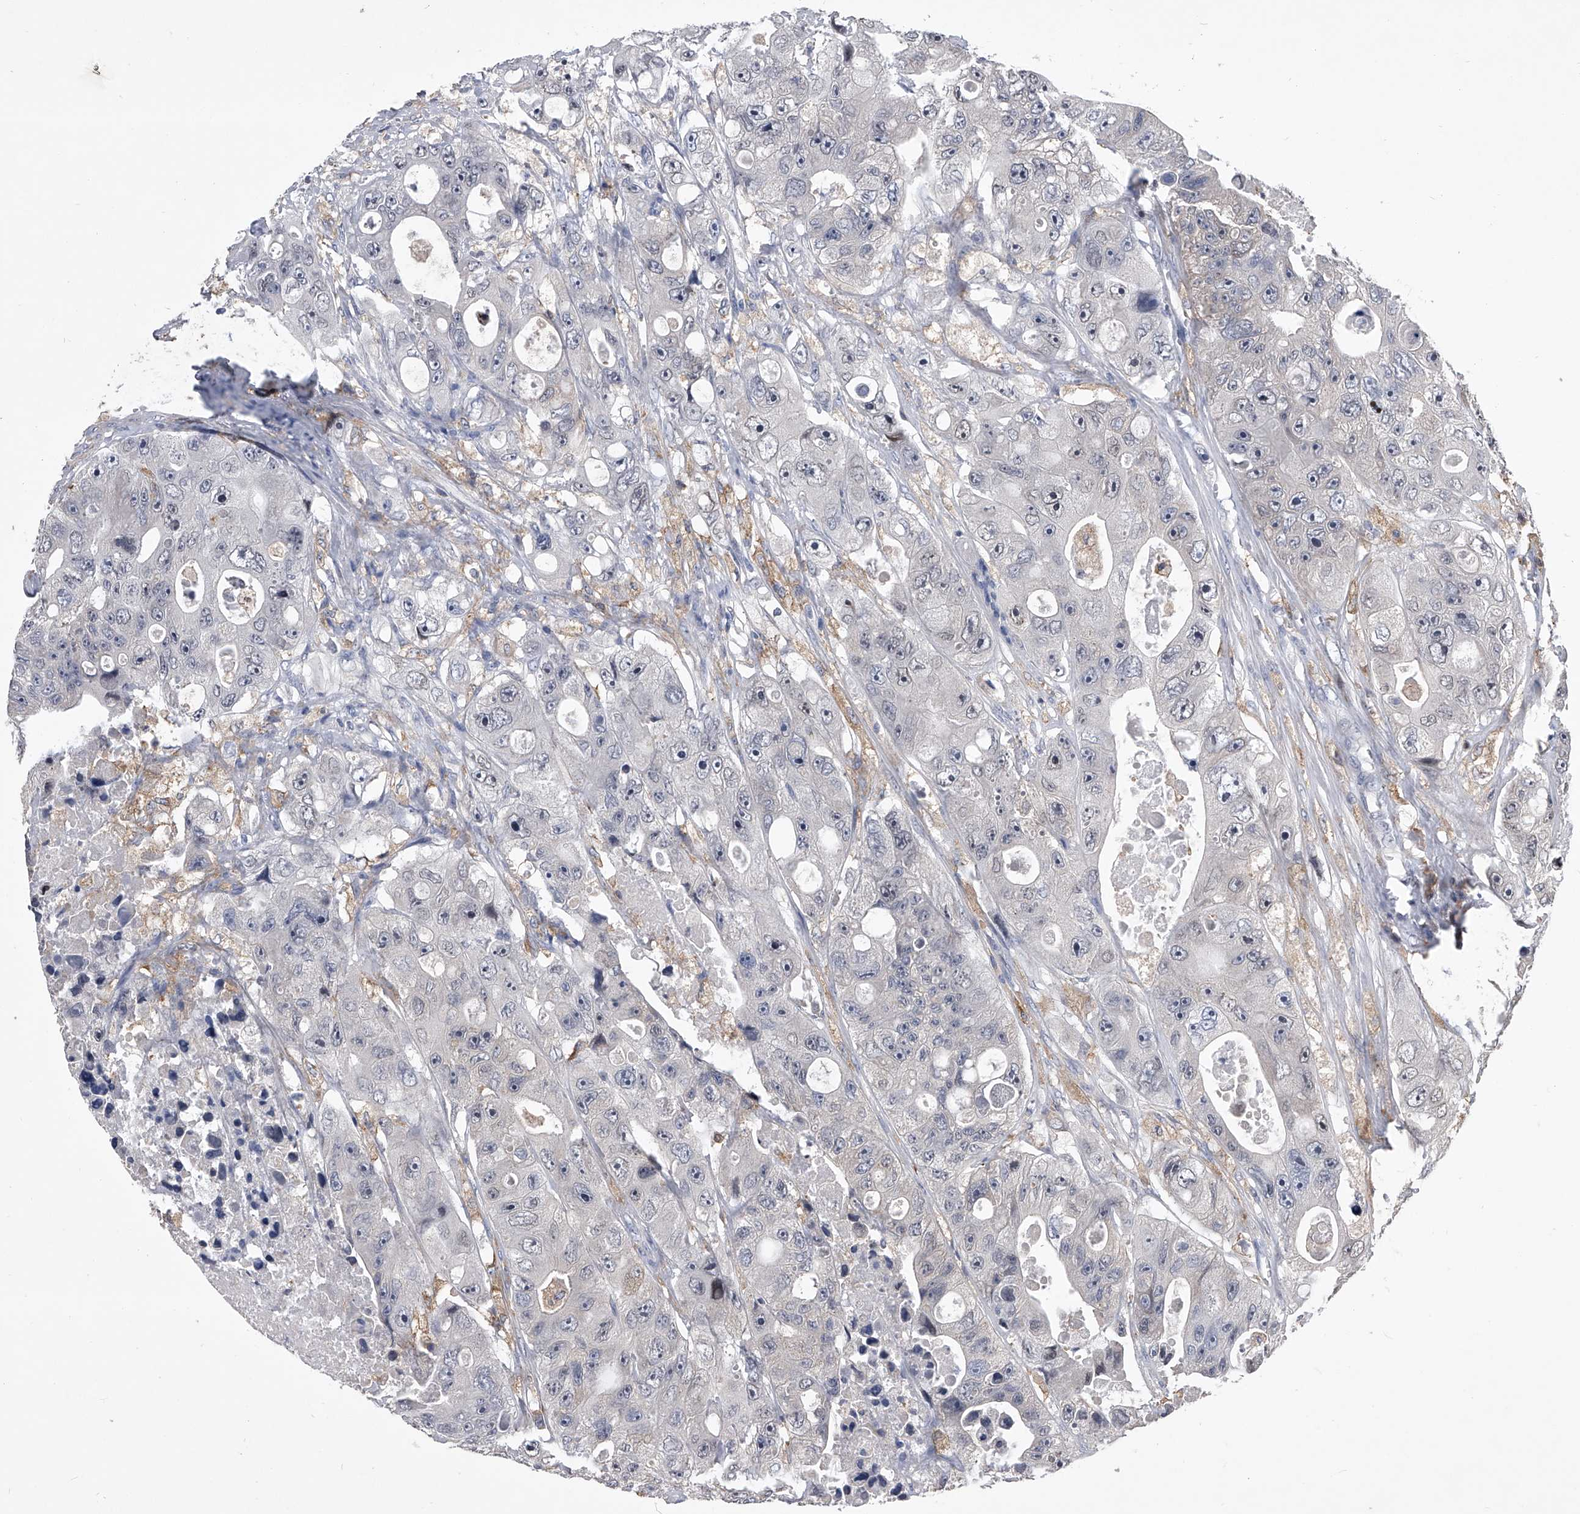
{"staining": {"intensity": "negative", "quantity": "none", "location": "none"}, "tissue": "colorectal cancer", "cell_type": "Tumor cells", "image_type": "cancer", "snomed": [{"axis": "morphology", "description": "Adenocarcinoma, NOS"}, {"axis": "topography", "description": "Colon"}], "caption": "High magnification brightfield microscopy of colorectal adenocarcinoma stained with DAB (brown) and counterstained with hematoxylin (blue): tumor cells show no significant positivity.", "gene": "MAP4K3", "patient": {"sex": "female", "age": 46}}